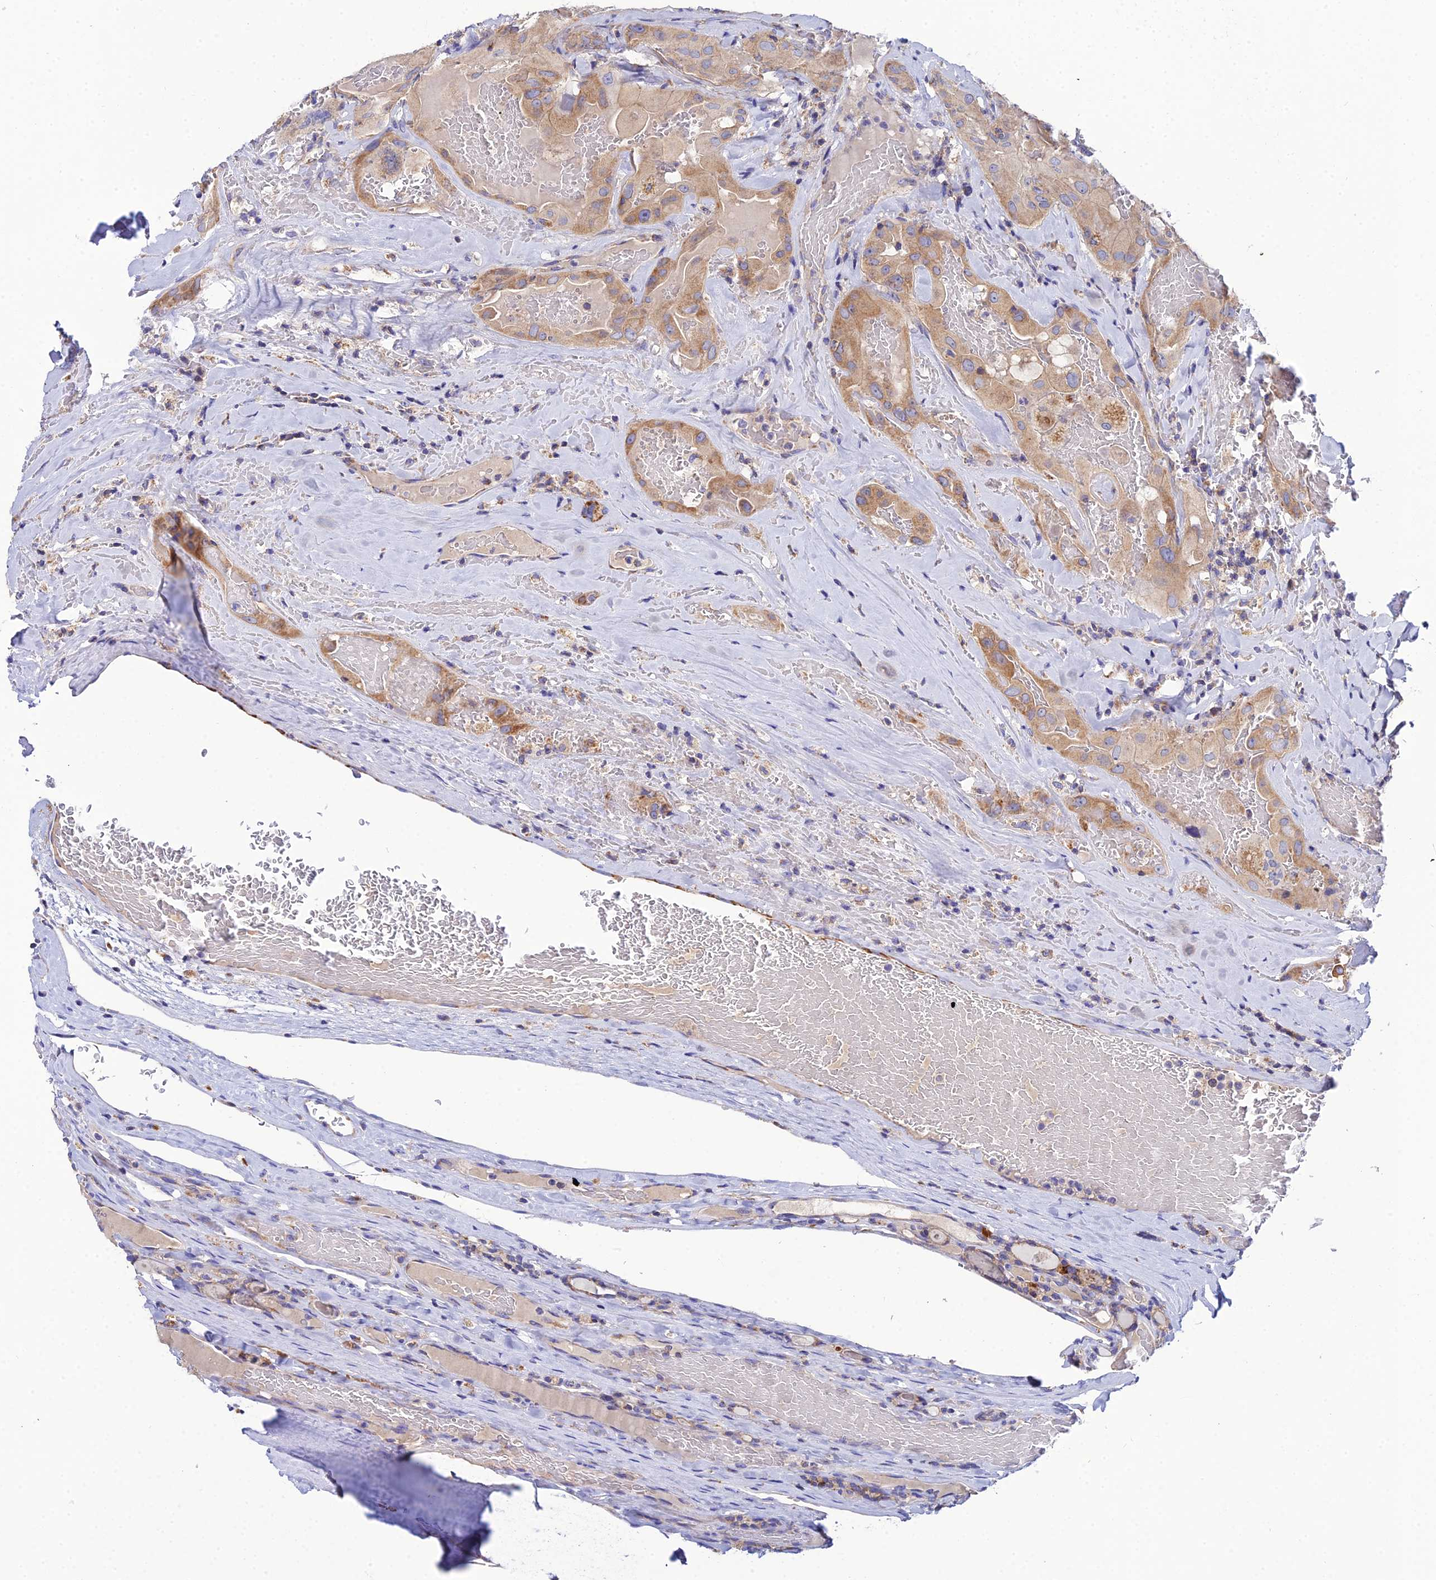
{"staining": {"intensity": "moderate", "quantity": "25%-75%", "location": "cytoplasmic/membranous"}, "tissue": "thyroid cancer", "cell_type": "Tumor cells", "image_type": "cancer", "snomed": [{"axis": "morphology", "description": "Papillary adenocarcinoma, NOS"}, {"axis": "topography", "description": "Thyroid gland"}], "caption": "Thyroid cancer (papillary adenocarcinoma) tissue exhibits moderate cytoplasmic/membranous staining in about 25%-75% of tumor cells", "gene": "NIPSNAP3A", "patient": {"sex": "female", "age": 72}}